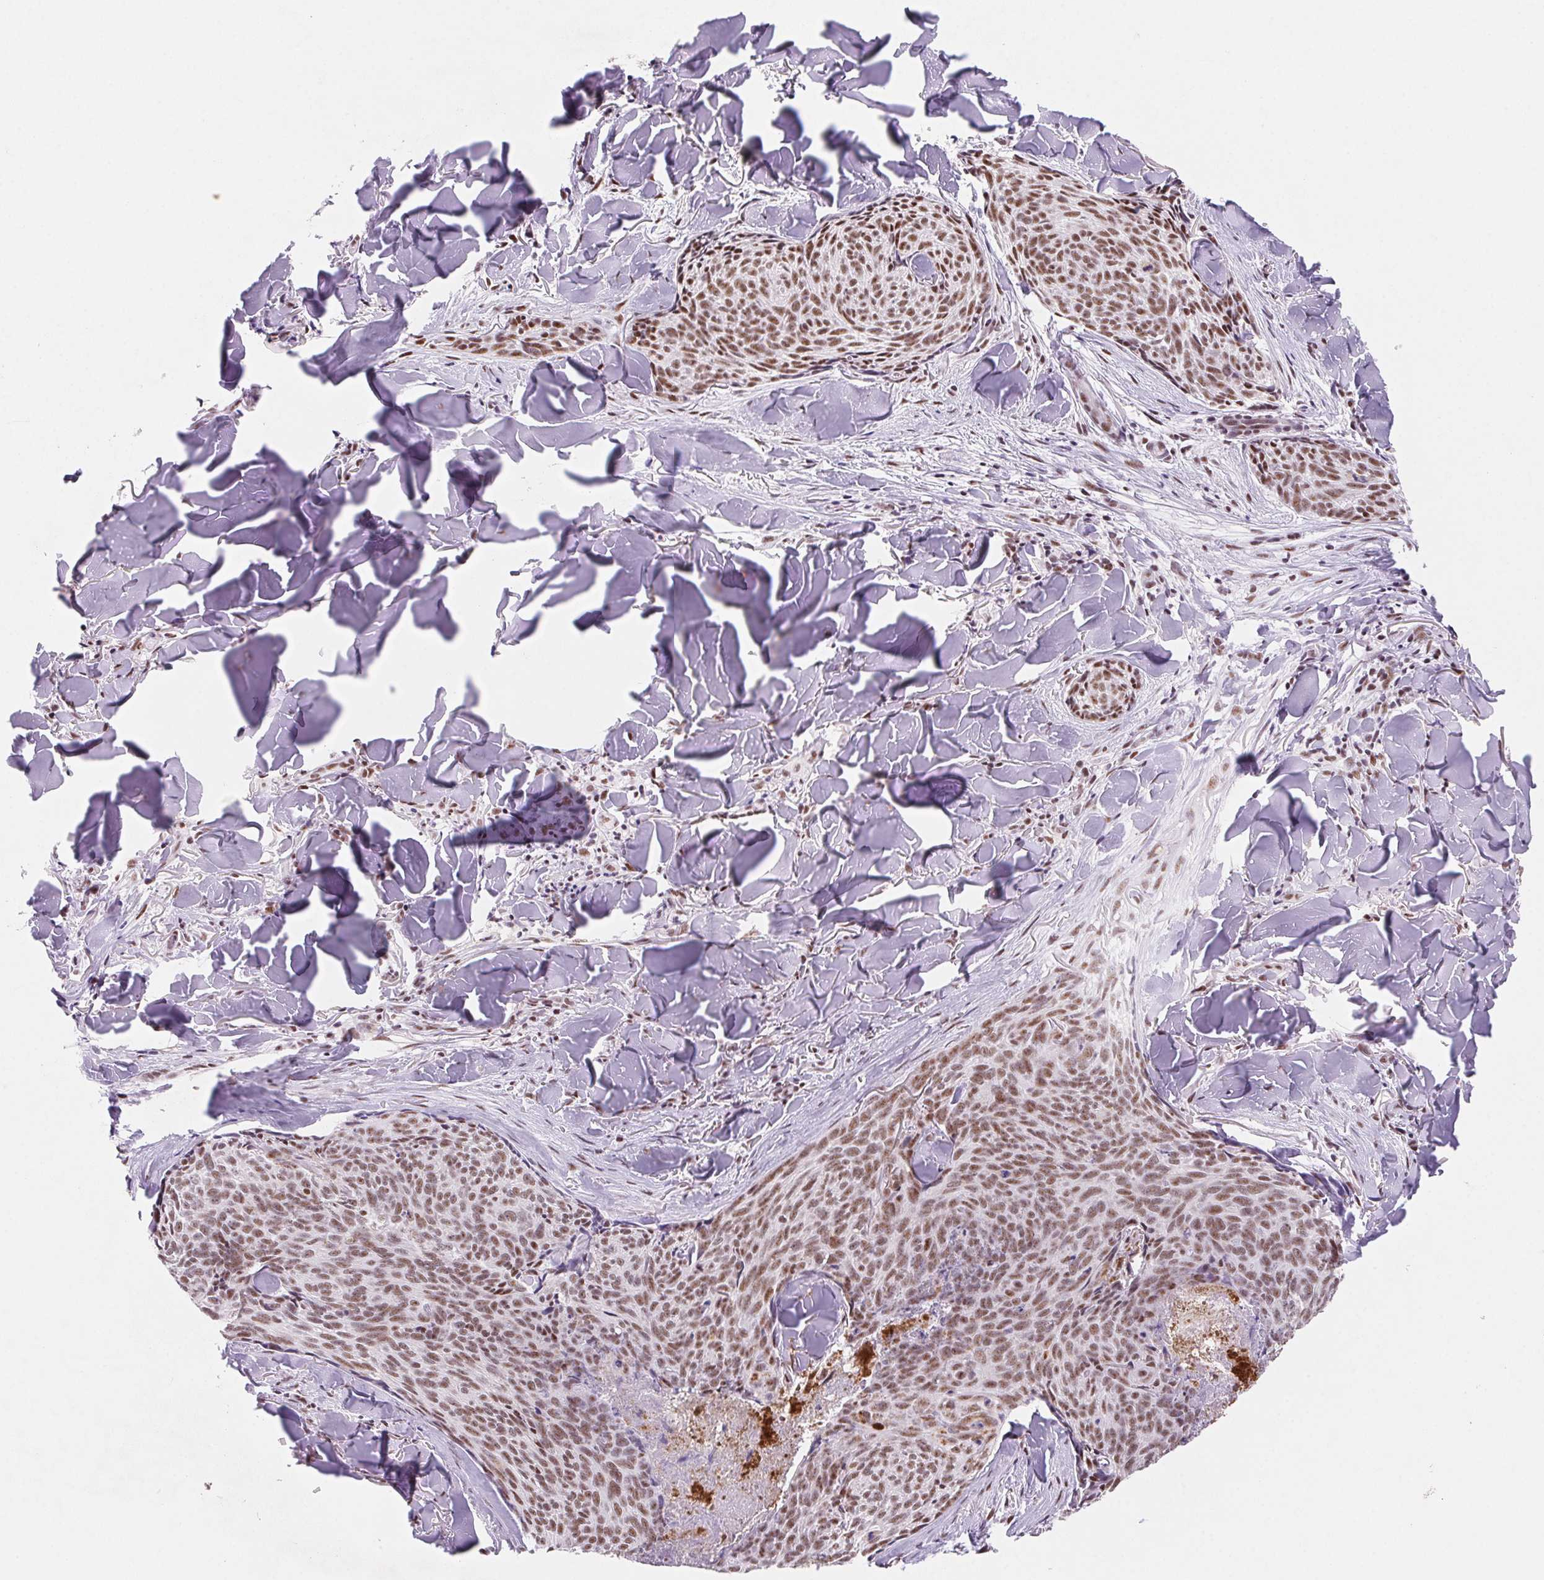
{"staining": {"intensity": "moderate", "quantity": ">75%", "location": "nuclear"}, "tissue": "skin cancer", "cell_type": "Tumor cells", "image_type": "cancer", "snomed": [{"axis": "morphology", "description": "Basal cell carcinoma"}, {"axis": "topography", "description": "Skin"}], "caption": "Skin basal cell carcinoma stained with DAB immunohistochemistry exhibits medium levels of moderate nuclear staining in approximately >75% of tumor cells. (DAB = brown stain, brightfield microscopy at high magnification).", "gene": "DPPA5", "patient": {"sex": "female", "age": 82}}